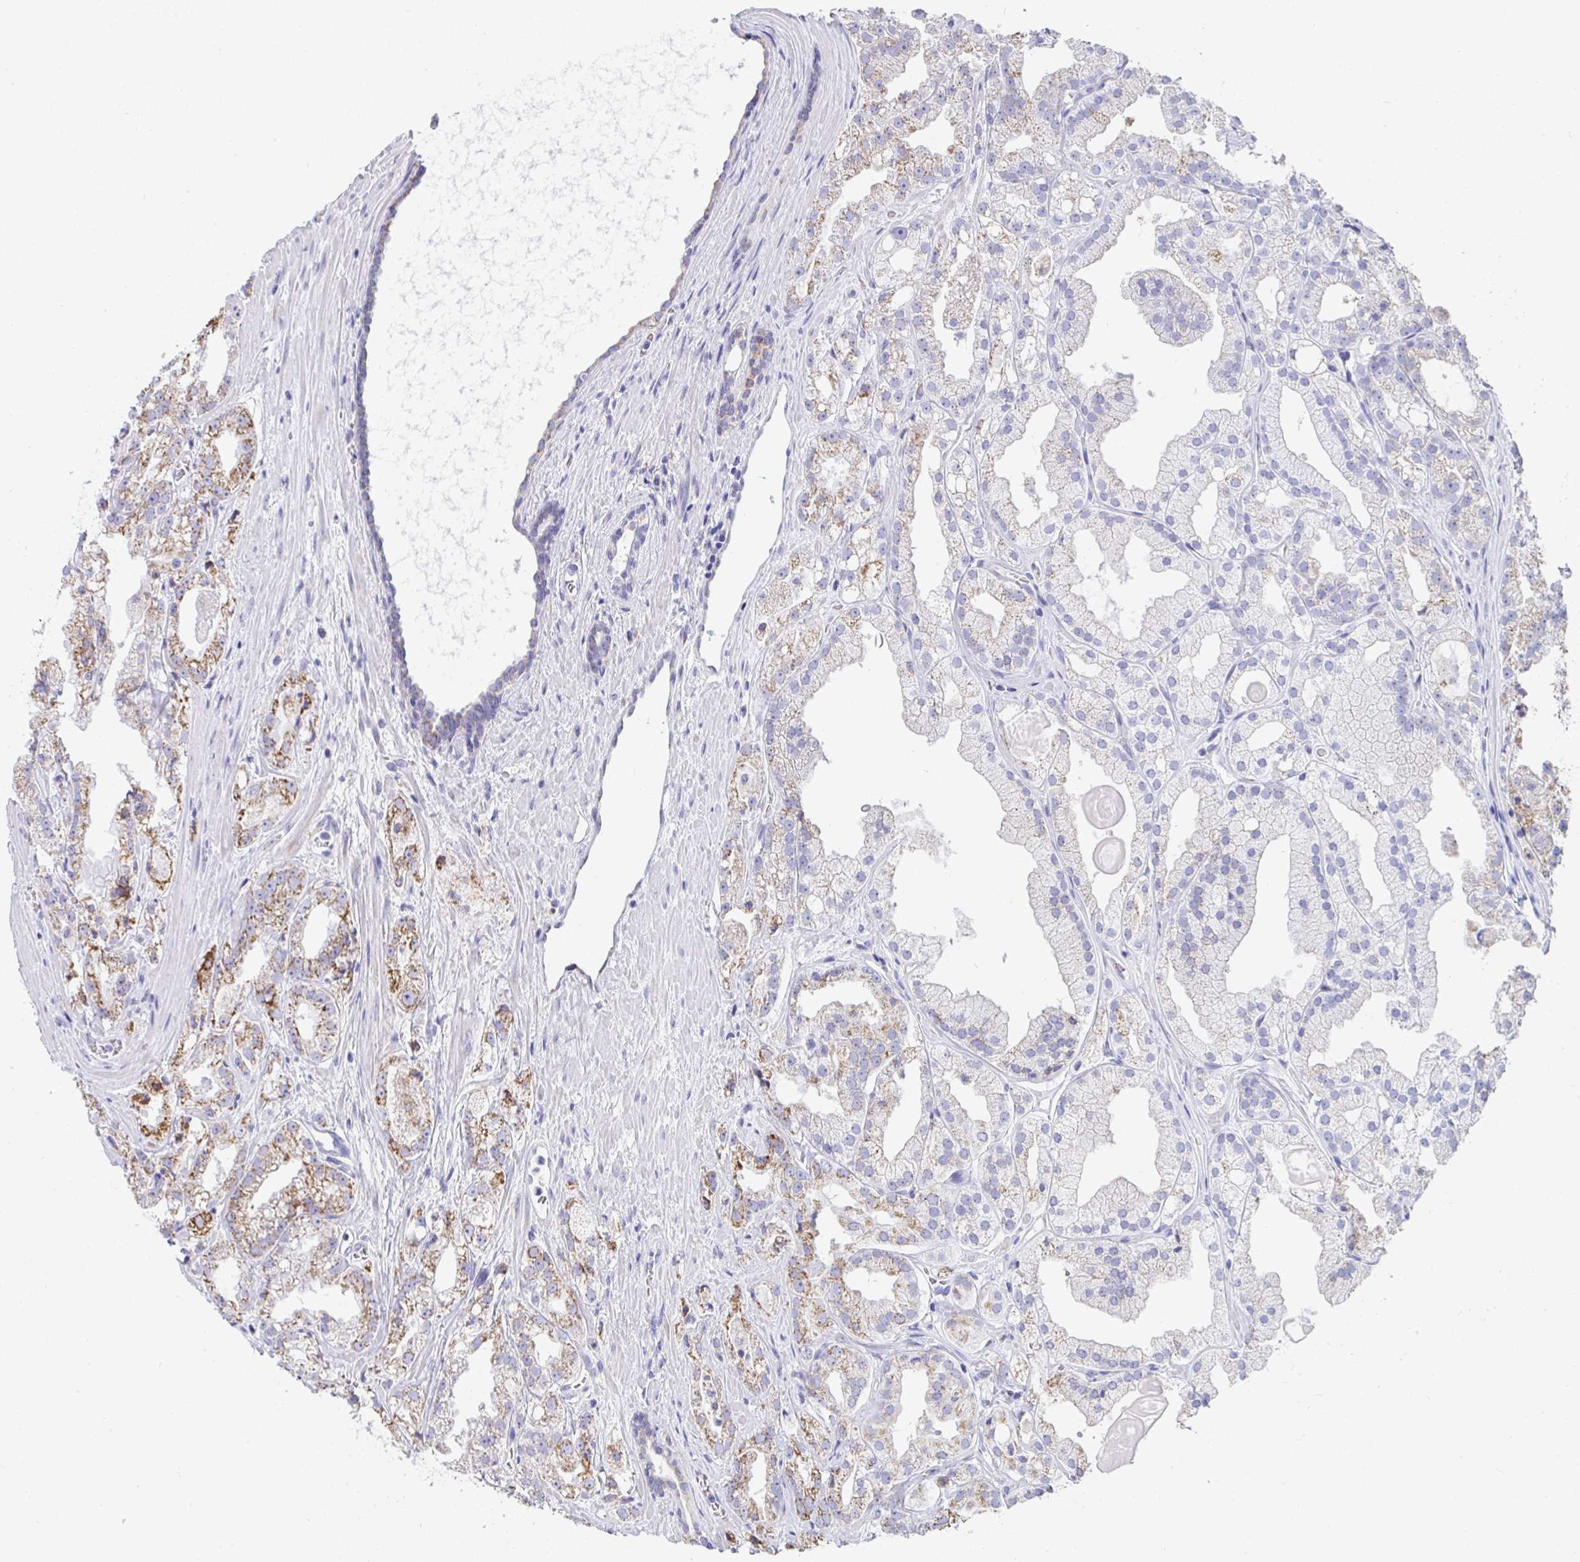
{"staining": {"intensity": "moderate", "quantity": ">75%", "location": "cytoplasmic/membranous"}, "tissue": "prostate cancer", "cell_type": "Tumor cells", "image_type": "cancer", "snomed": [{"axis": "morphology", "description": "Adenocarcinoma, High grade"}, {"axis": "topography", "description": "Prostate"}], "caption": "A medium amount of moderate cytoplasmic/membranous expression is identified in approximately >75% of tumor cells in high-grade adenocarcinoma (prostate) tissue.", "gene": "AIFM1", "patient": {"sex": "male", "age": 68}}